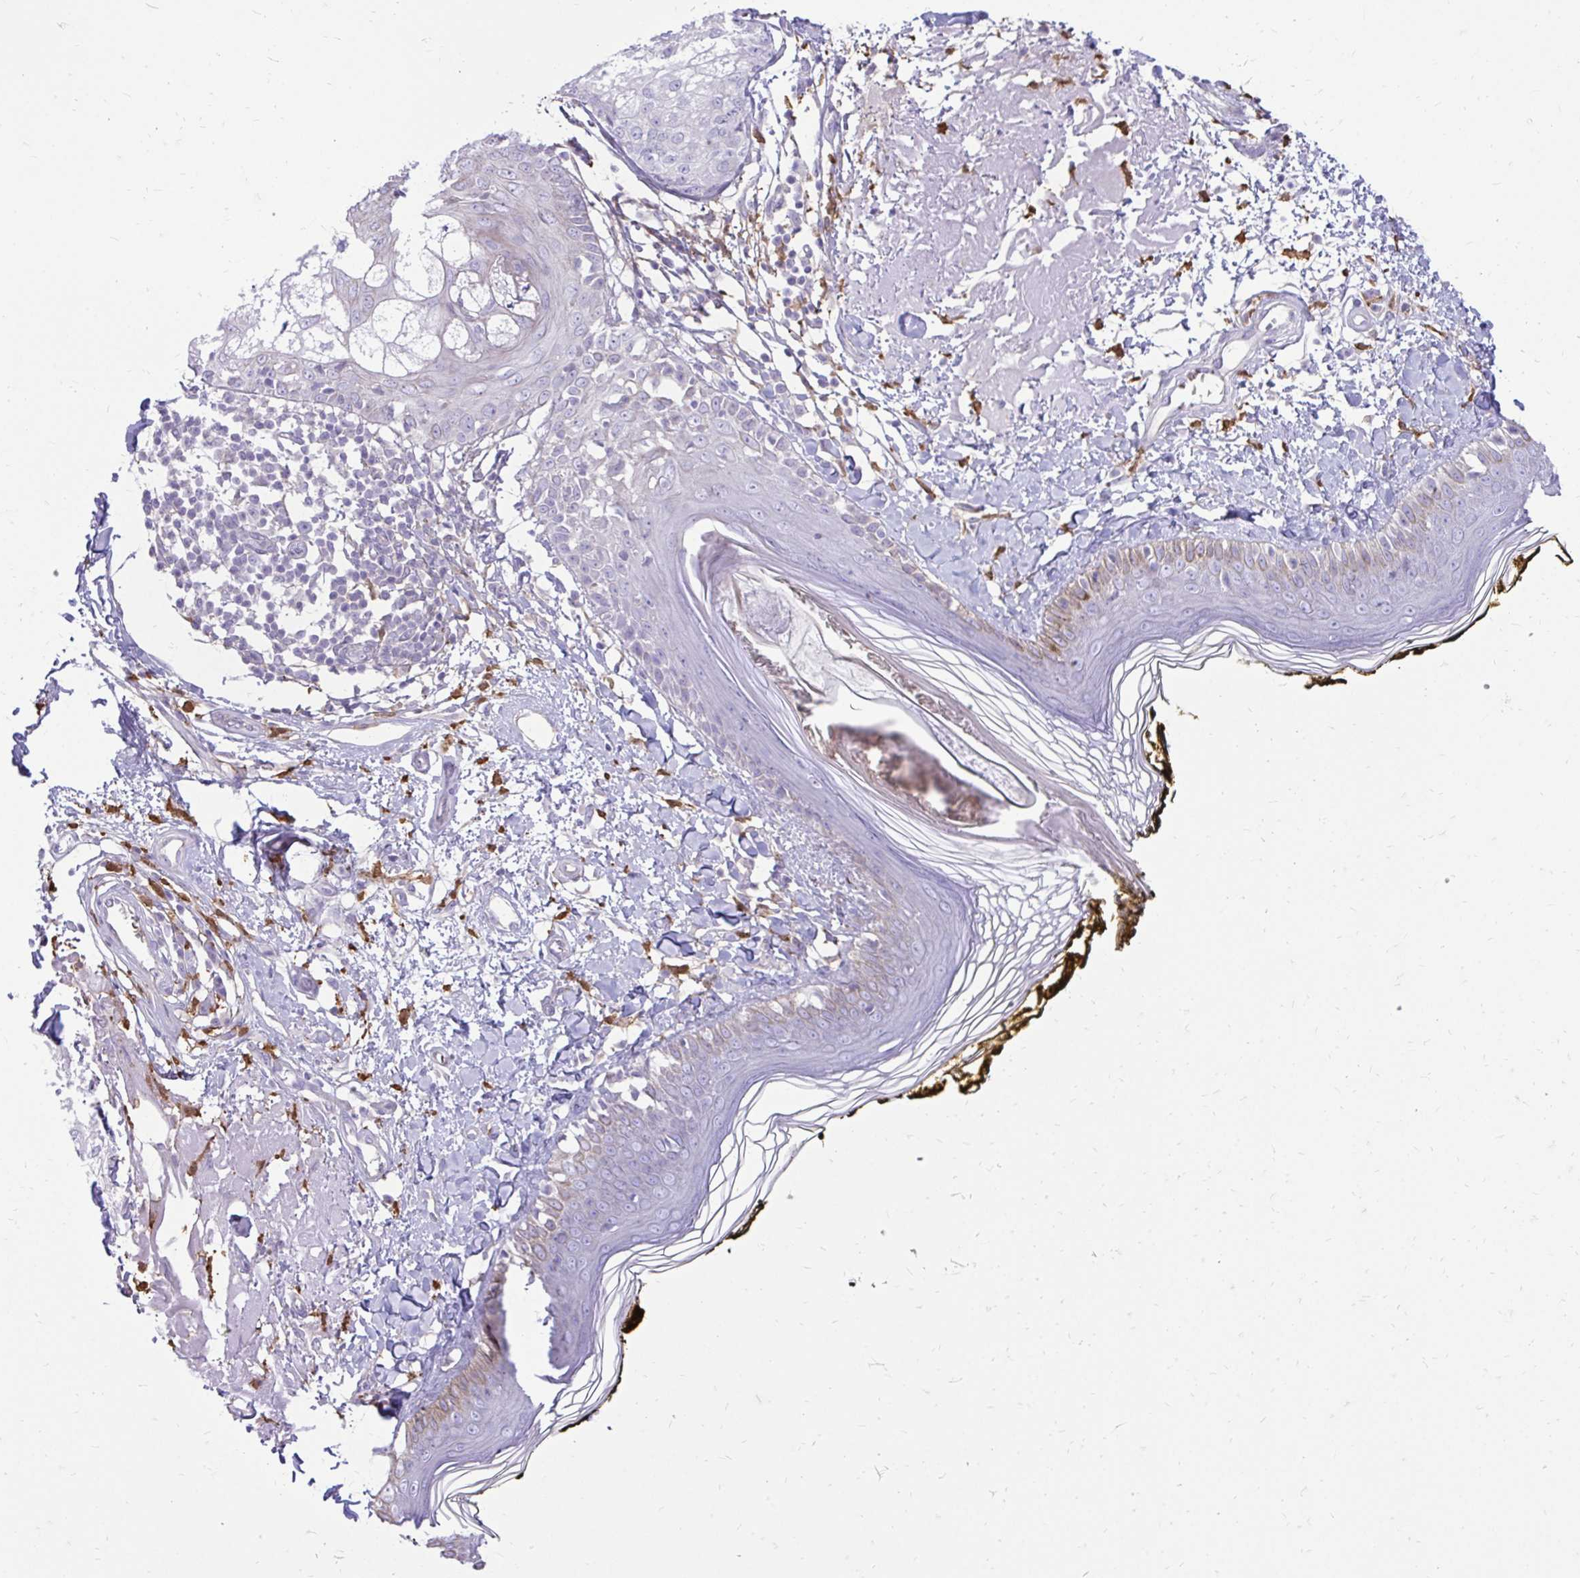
{"staining": {"intensity": "moderate", "quantity": "<25%", "location": "cytoplasmic/membranous"}, "tissue": "skin", "cell_type": "Fibroblasts", "image_type": "normal", "snomed": [{"axis": "morphology", "description": "Normal tissue, NOS"}, {"axis": "topography", "description": "Skin"}], "caption": "Immunohistochemistry photomicrograph of benign skin: human skin stained using immunohistochemistry (IHC) reveals low levels of moderate protein expression localized specifically in the cytoplasmic/membranous of fibroblasts, appearing as a cytoplasmic/membranous brown color.", "gene": "SIGLEC11", "patient": {"sex": "male", "age": 76}}